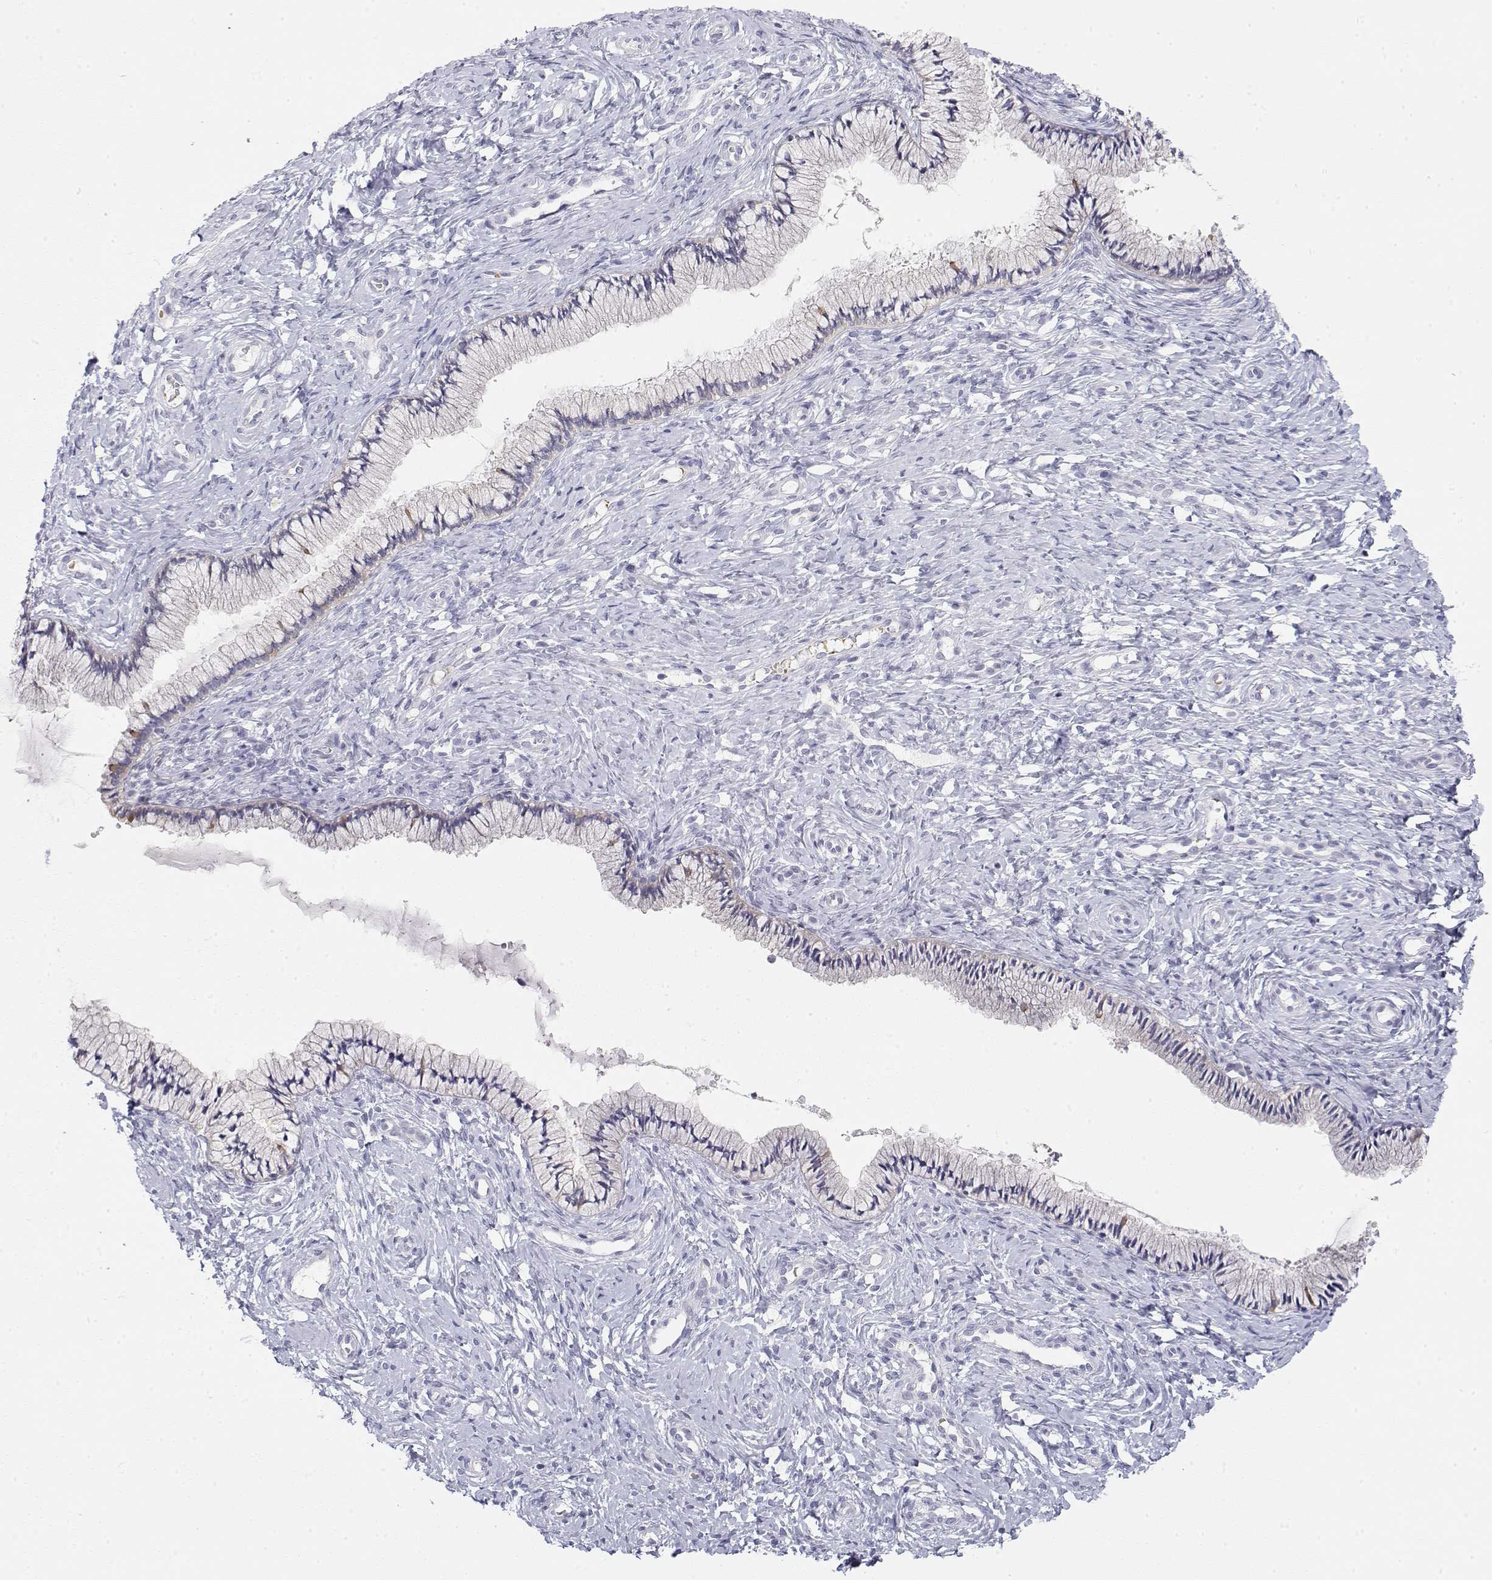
{"staining": {"intensity": "negative", "quantity": "none", "location": "none"}, "tissue": "cervix", "cell_type": "Glandular cells", "image_type": "normal", "snomed": [{"axis": "morphology", "description": "Normal tissue, NOS"}, {"axis": "topography", "description": "Cervix"}], "caption": "There is no significant expression in glandular cells of cervix. (Brightfield microscopy of DAB immunohistochemistry at high magnification).", "gene": "MISP", "patient": {"sex": "female", "age": 37}}